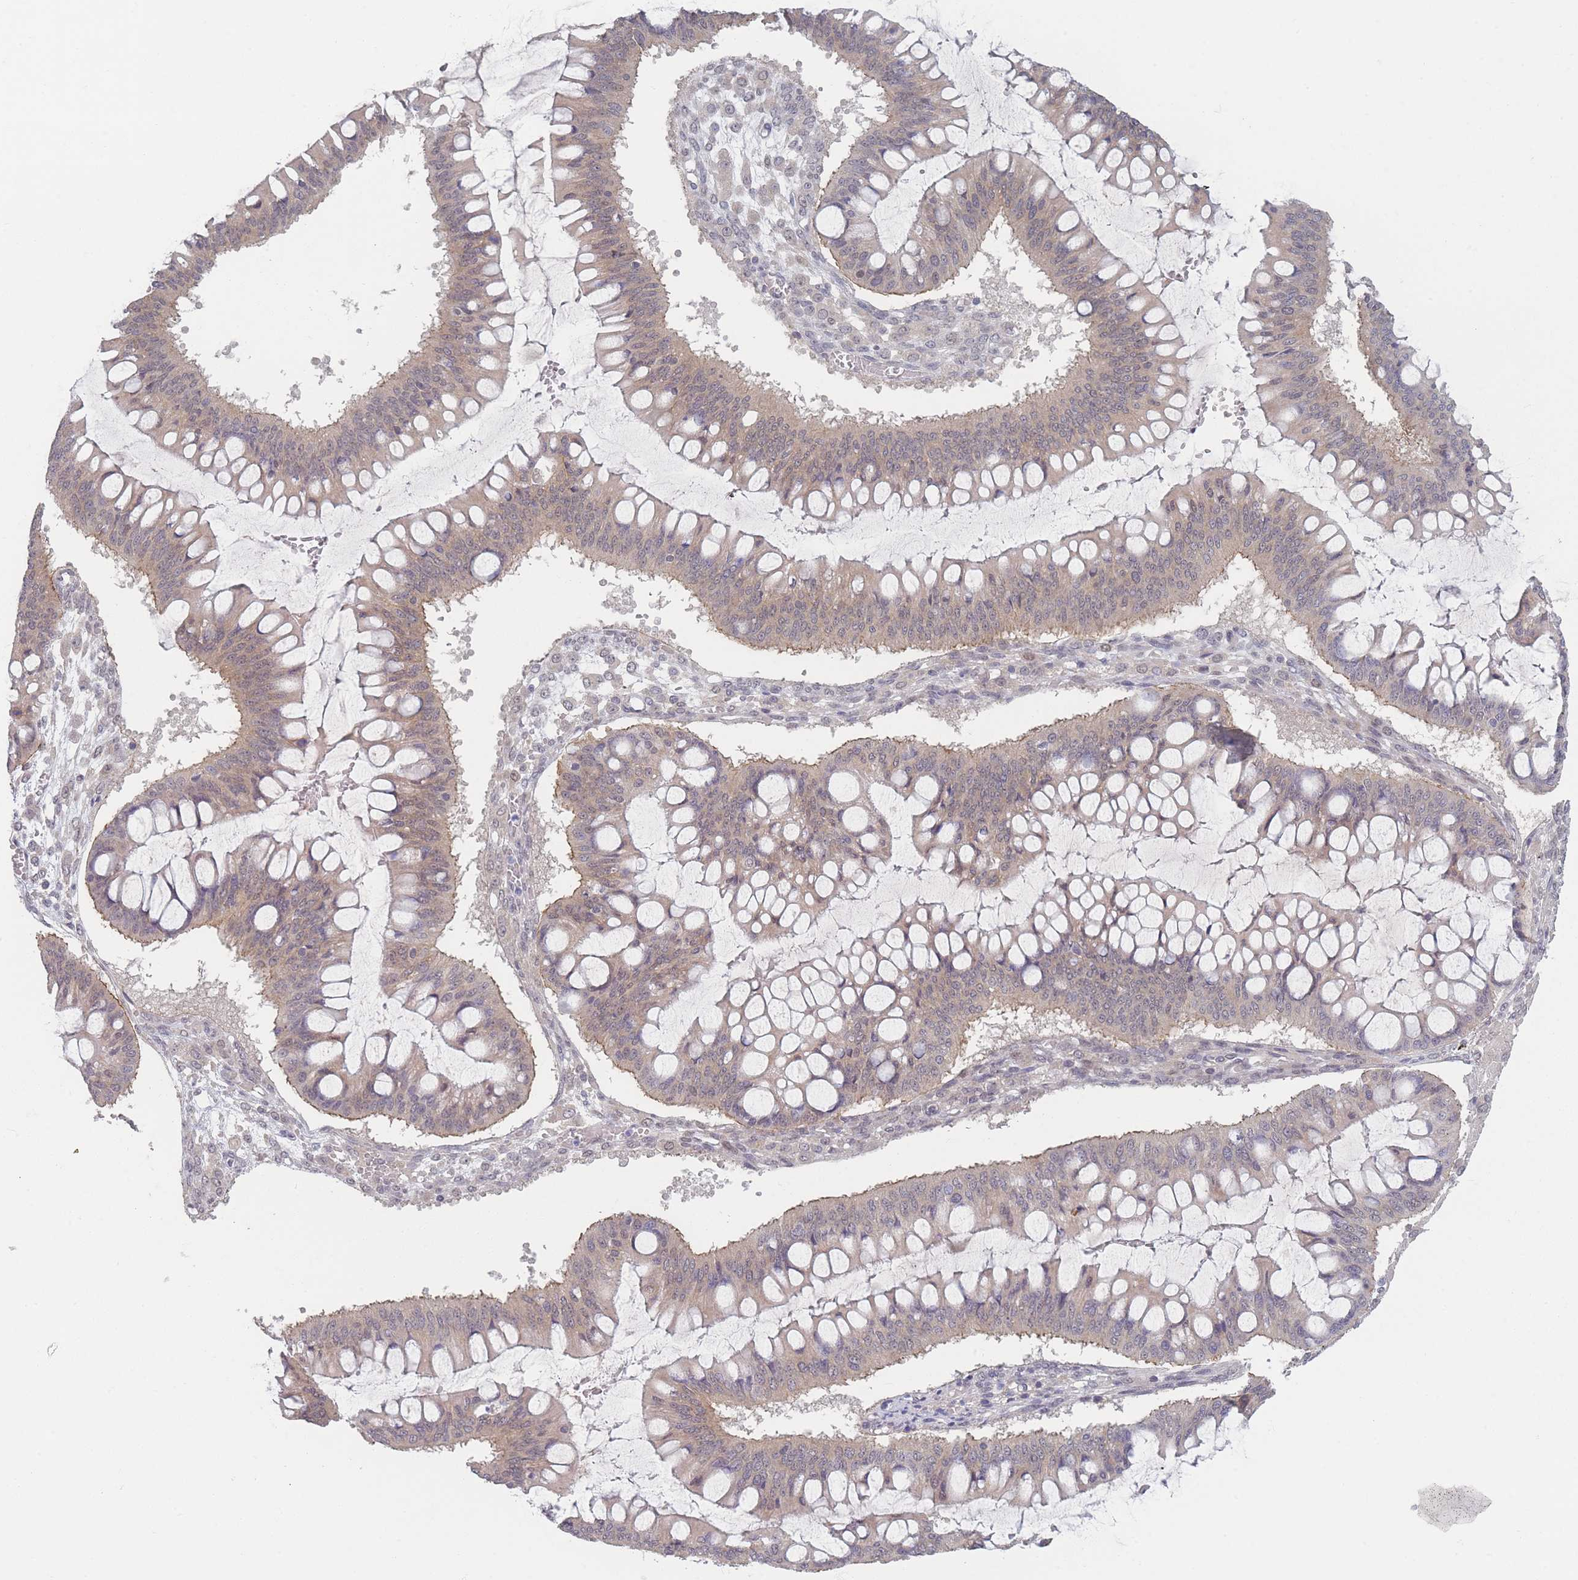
{"staining": {"intensity": "weak", "quantity": "<25%", "location": "cytoplasmic/membranous"}, "tissue": "ovarian cancer", "cell_type": "Tumor cells", "image_type": "cancer", "snomed": [{"axis": "morphology", "description": "Cystadenocarcinoma, mucinous, NOS"}, {"axis": "topography", "description": "Ovary"}], "caption": "Photomicrograph shows no significant protein expression in tumor cells of ovarian cancer.", "gene": "ANKRD10", "patient": {"sex": "female", "age": 73}}